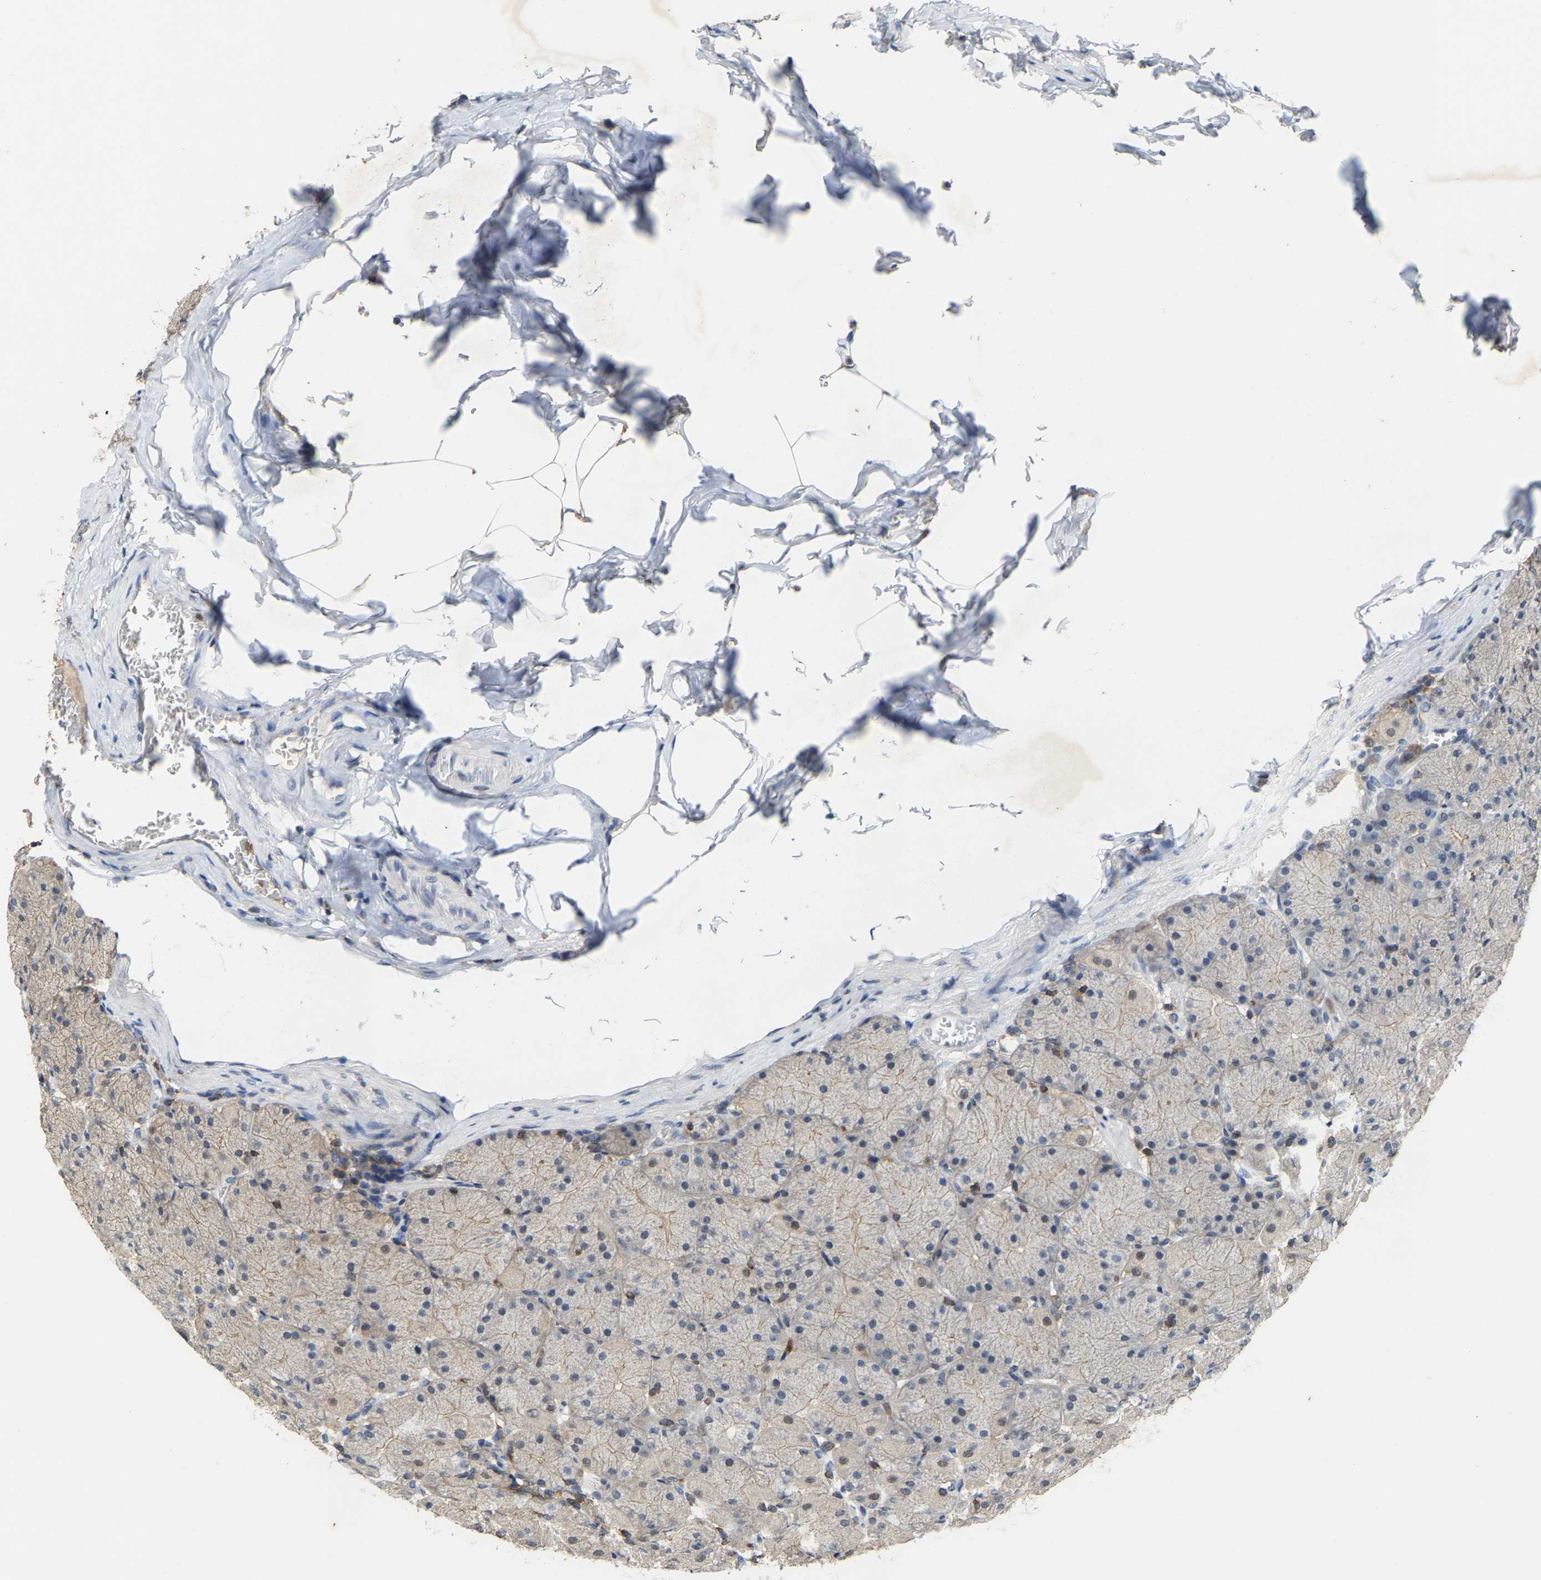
{"staining": {"intensity": "weak", "quantity": "<25%", "location": "cytoplasmic/membranous,nuclear"}, "tissue": "stomach", "cell_type": "Glandular cells", "image_type": "normal", "snomed": [{"axis": "morphology", "description": "Normal tissue, NOS"}, {"axis": "topography", "description": "Stomach, upper"}], "caption": "Immunohistochemistry photomicrograph of benign stomach: stomach stained with DAB reveals no significant protein staining in glandular cells.", "gene": "FGD3", "patient": {"sex": "female", "age": 56}}